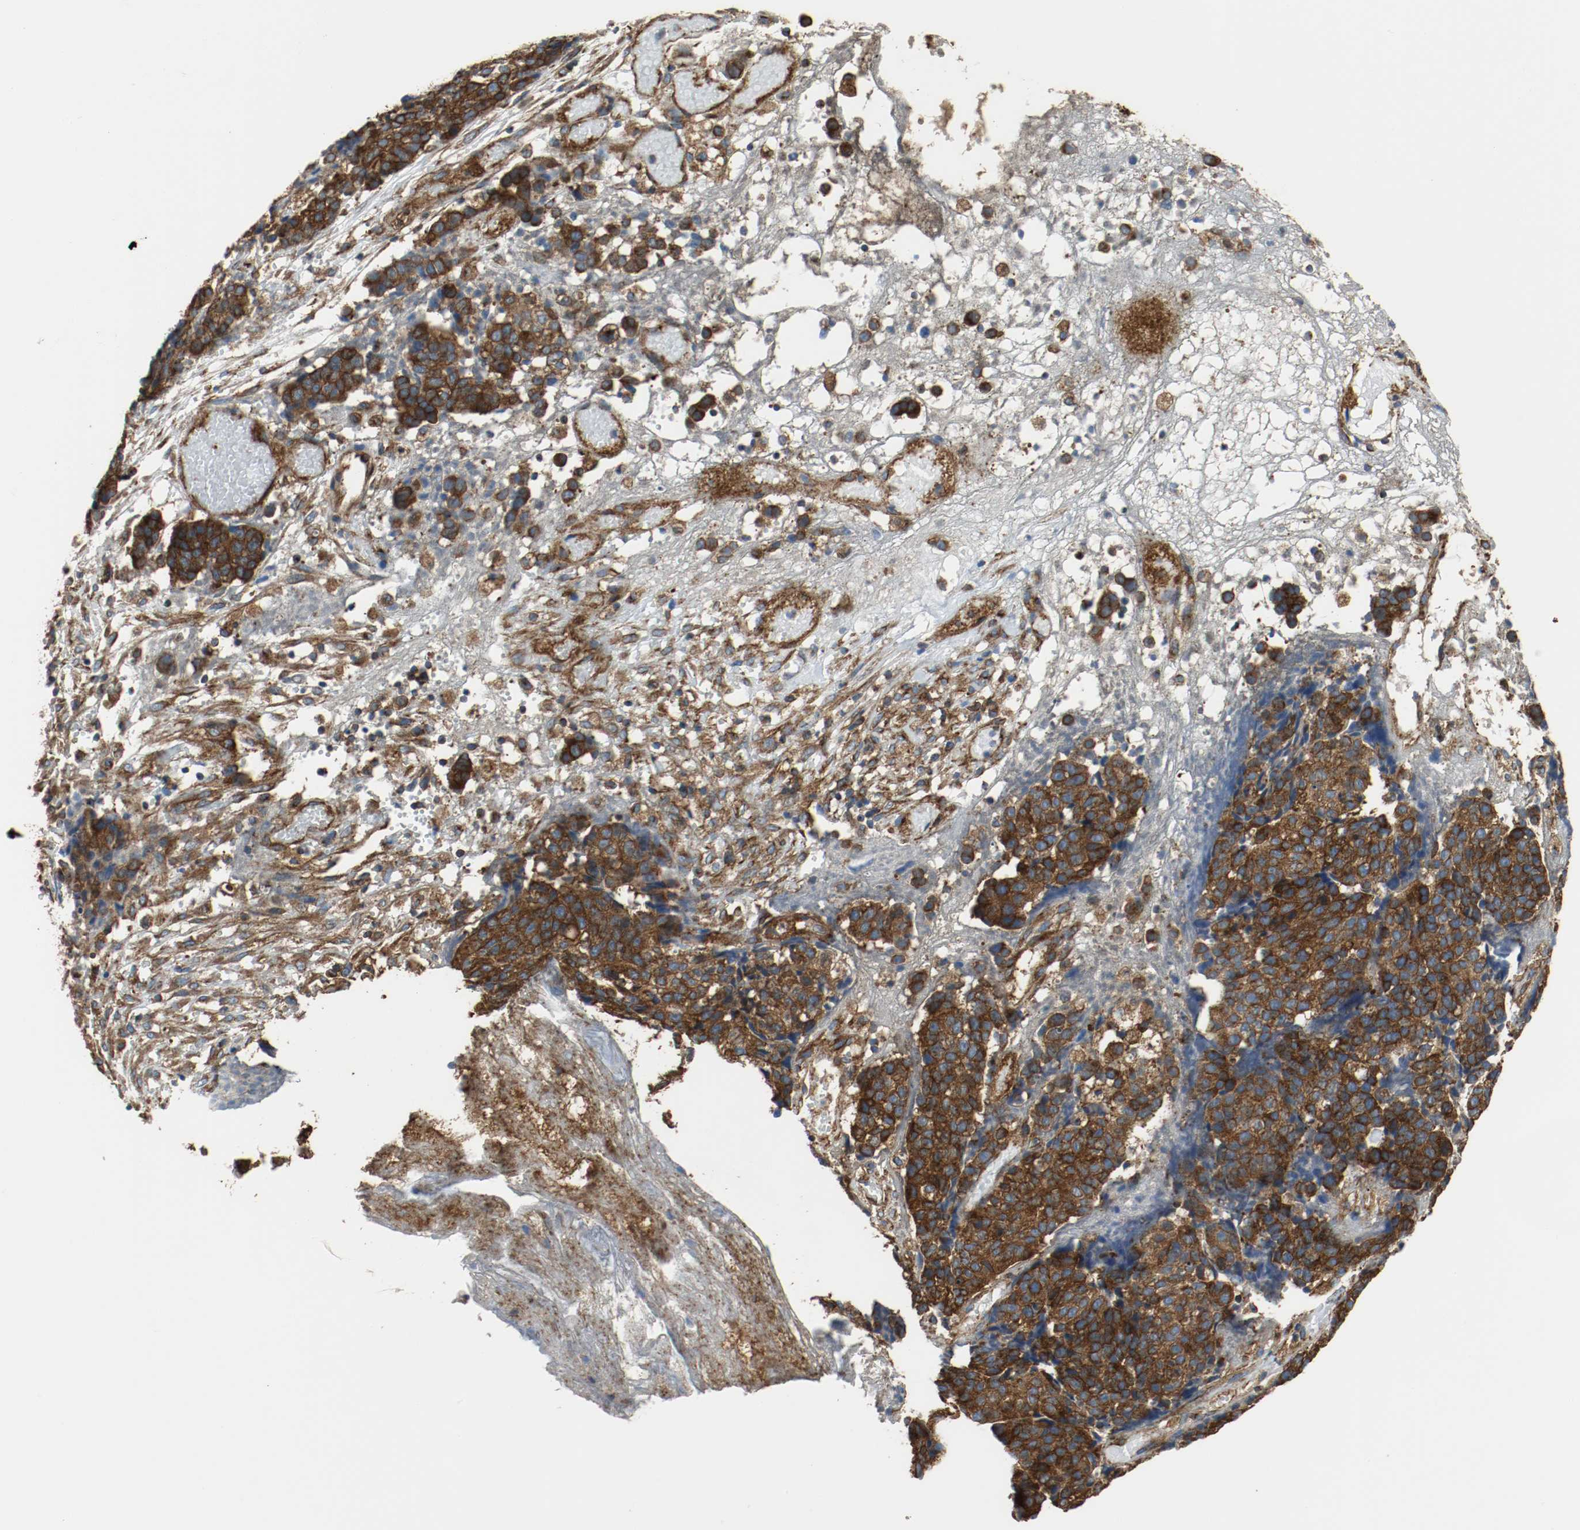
{"staining": {"intensity": "strong", "quantity": ">75%", "location": "cytoplasmic/membranous"}, "tissue": "ovarian cancer", "cell_type": "Tumor cells", "image_type": "cancer", "snomed": [{"axis": "morphology", "description": "Carcinoma, endometroid"}, {"axis": "topography", "description": "Ovary"}], "caption": "This histopathology image reveals IHC staining of human ovarian cancer (endometroid carcinoma), with high strong cytoplasmic/membranous expression in about >75% of tumor cells.", "gene": "TUBA3D", "patient": {"sex": "female", "age": 42}}